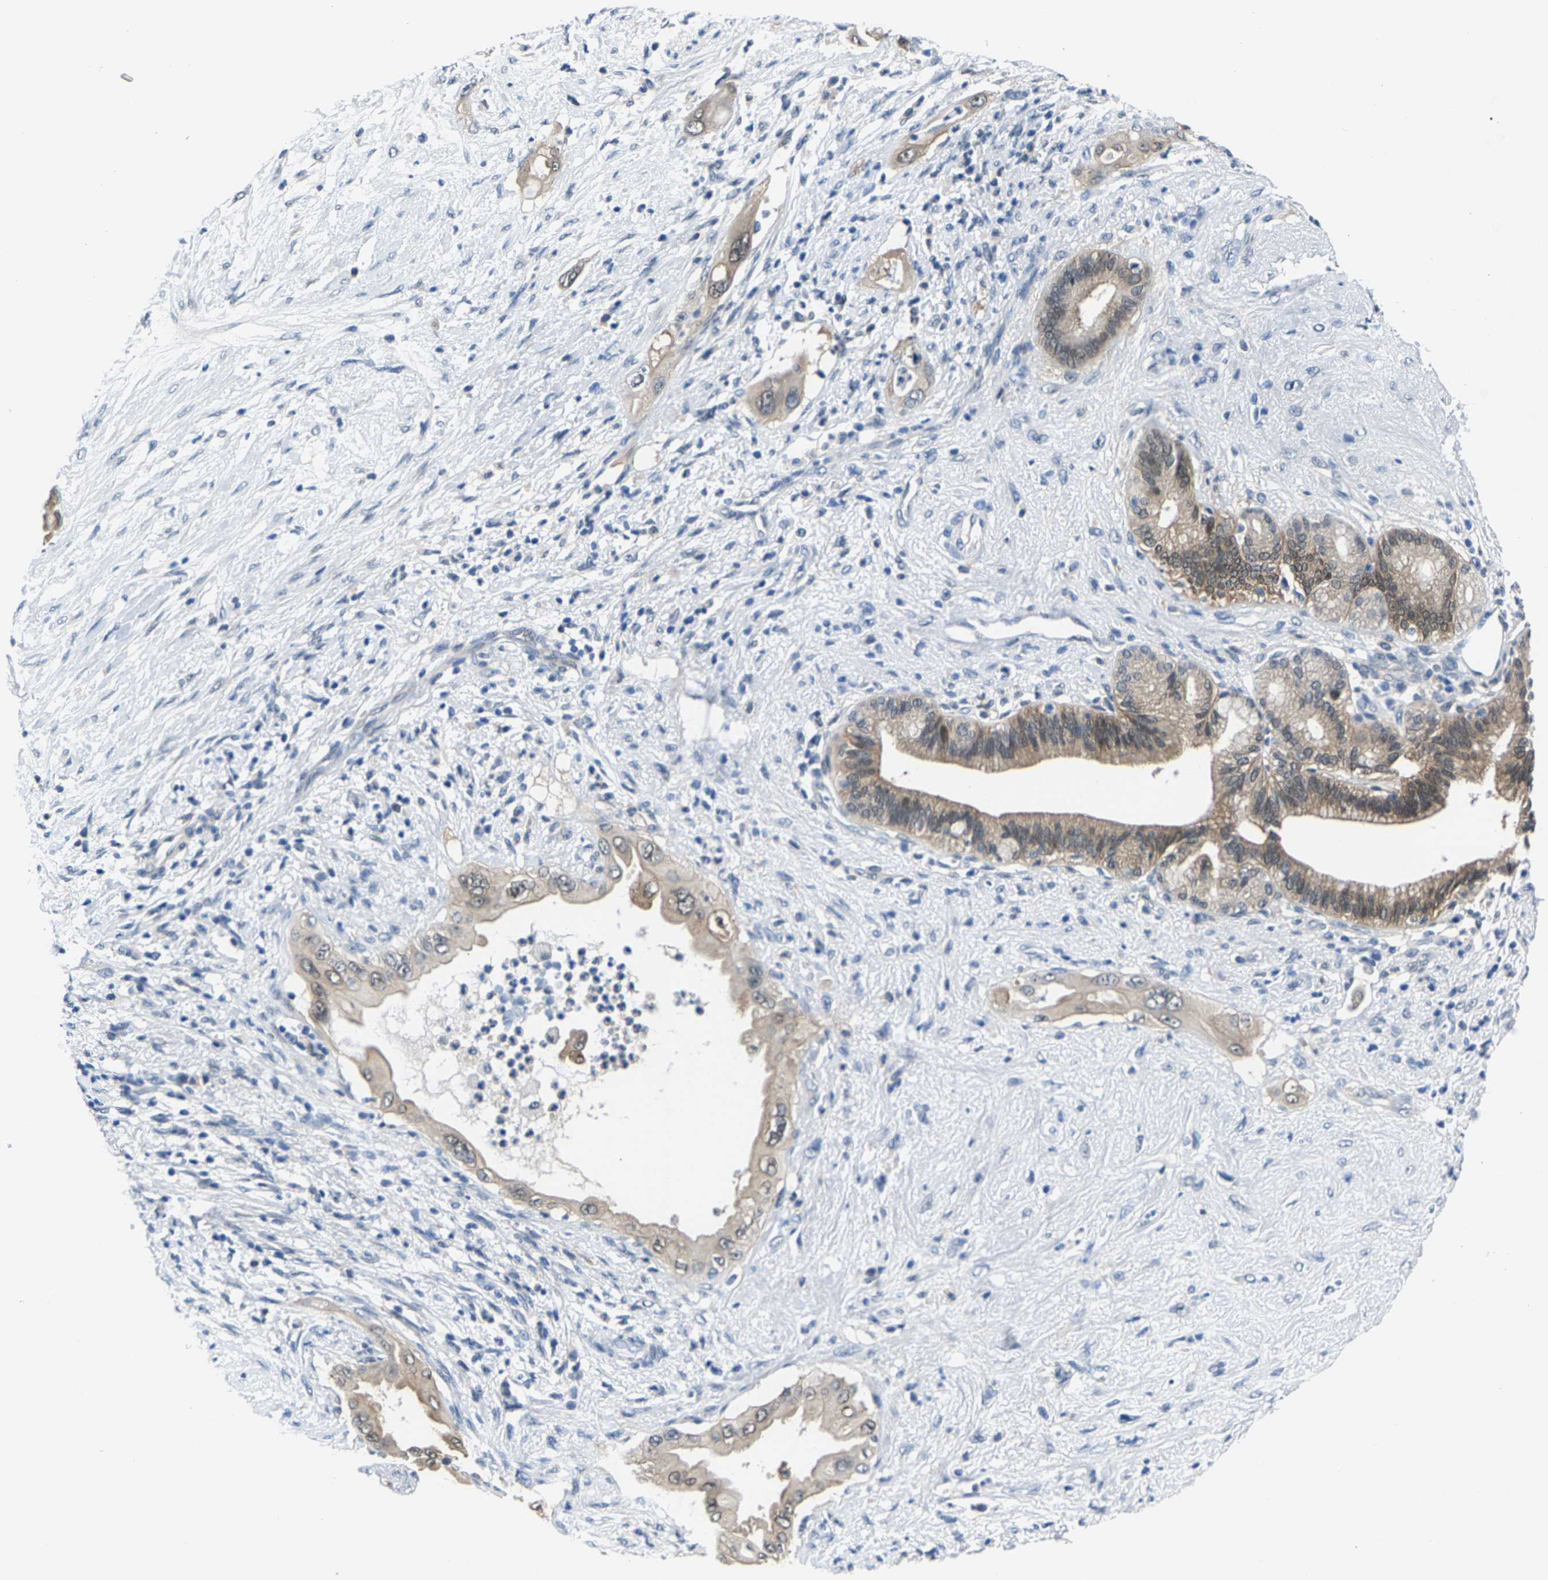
{"staining": {"intensity": "weak", "quantity": ">75%", "location": "cytoplasmic/membranous"}, "tissue": "pancreatic cancer", "cell_type": "Tumor cells", "image_type": "cancer", "snomed": [{"axis": "morphology", "description": "Adenocarcinoma, NOS"}, {"axis": "topography", "description": "Pancreas"}], "caption": "Tumor cells display weak cytoplasmic/membranous expression in about >75% of cells in pancreatic adenocarcinoma.", "gene": "SSH3", "patient": {"sex": "male", "age": 59}}